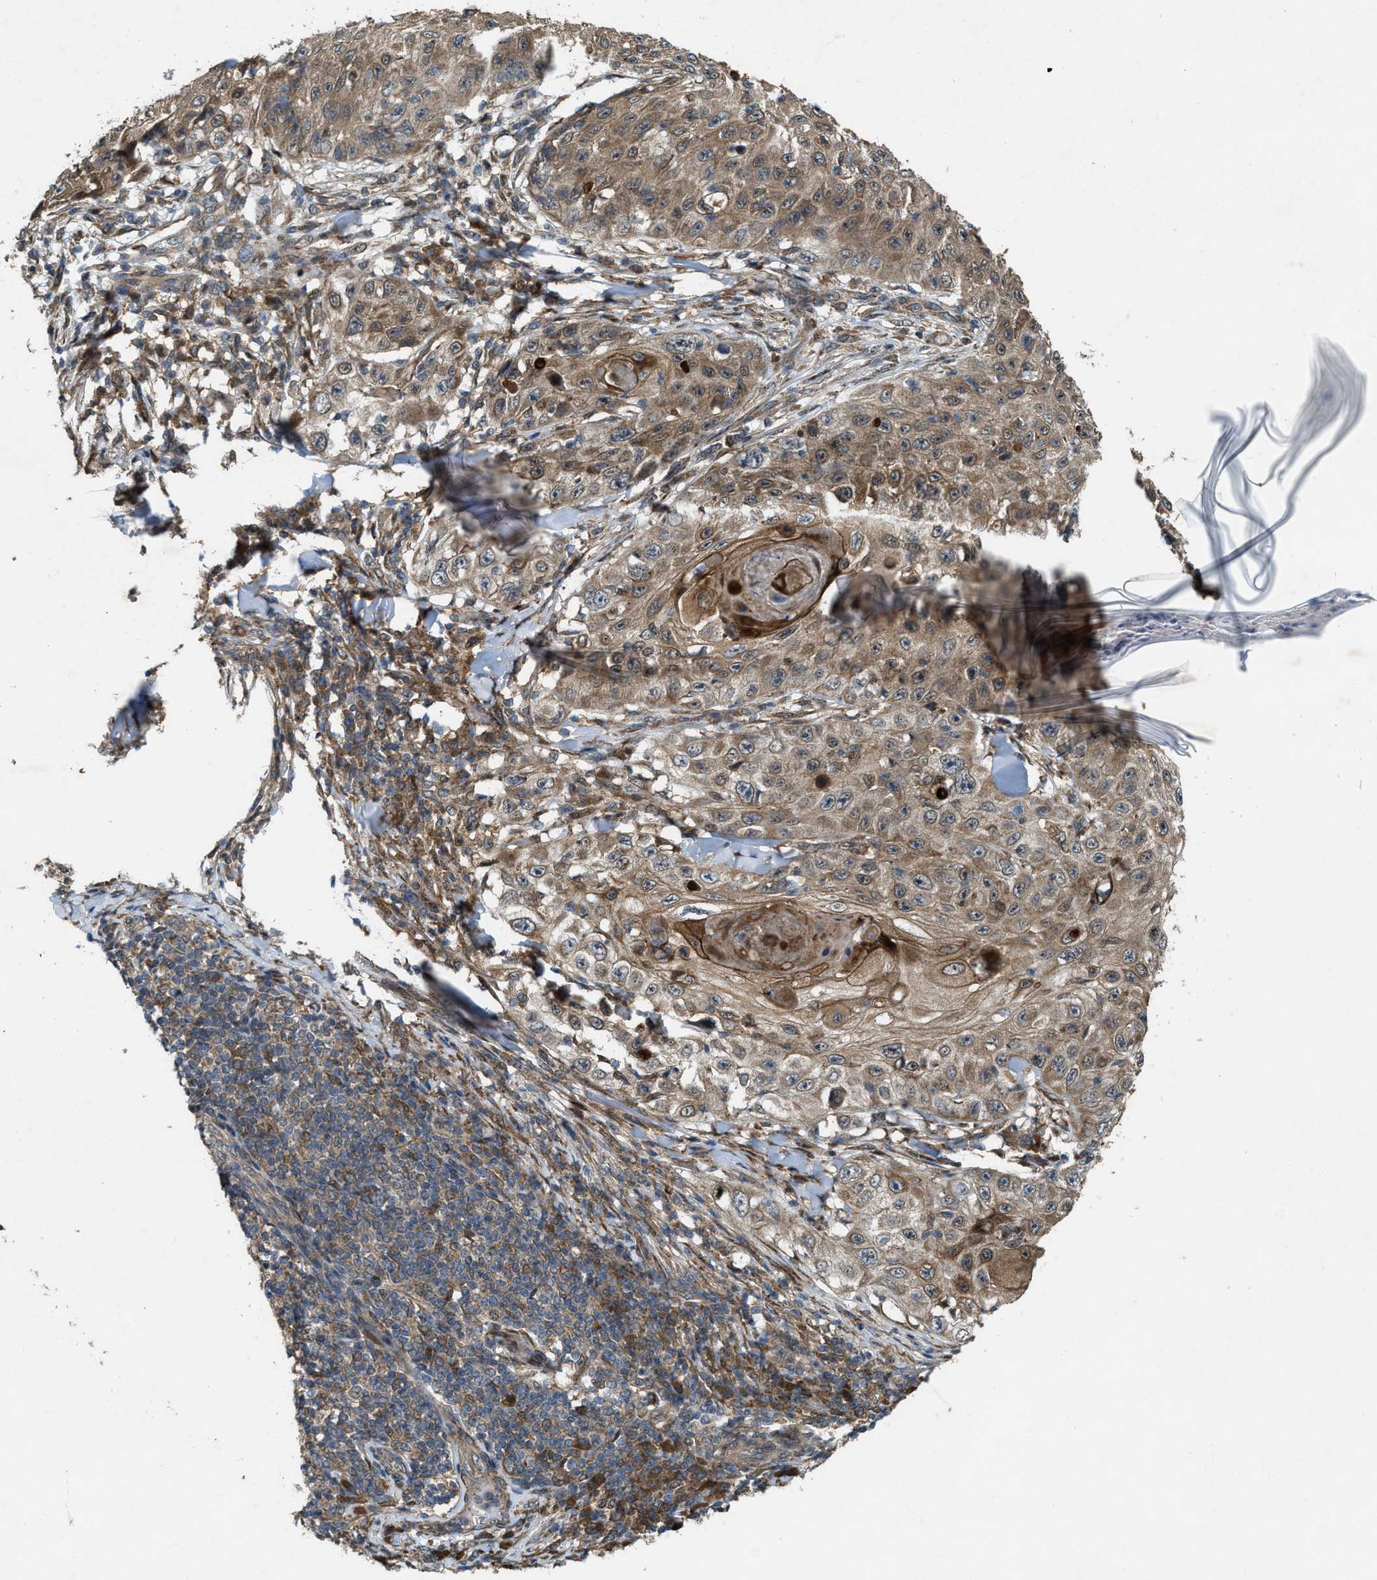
{"staining": {"intensity": "moderate", "quantity": ">75%", "location": "cytoplasmic/membranous"}, "tissue": "skin cancer", "cell_type": "Tumor cells", "image_type": "cancer", "snomed": [{"axis": "morphology", "description": "Squamous cell carcinoma, NOS"}, {"axis": "topography", "description": "Skin"}], "caption": "Tumor cells demonstrate medium levels of moderate cytoplasmic/membranous positivity in approximately >75% of cells in human skin cancer (squamous cell carcinoma).", "gene": "LRRC72", "patient": {"sex": "male", "age": 86}}